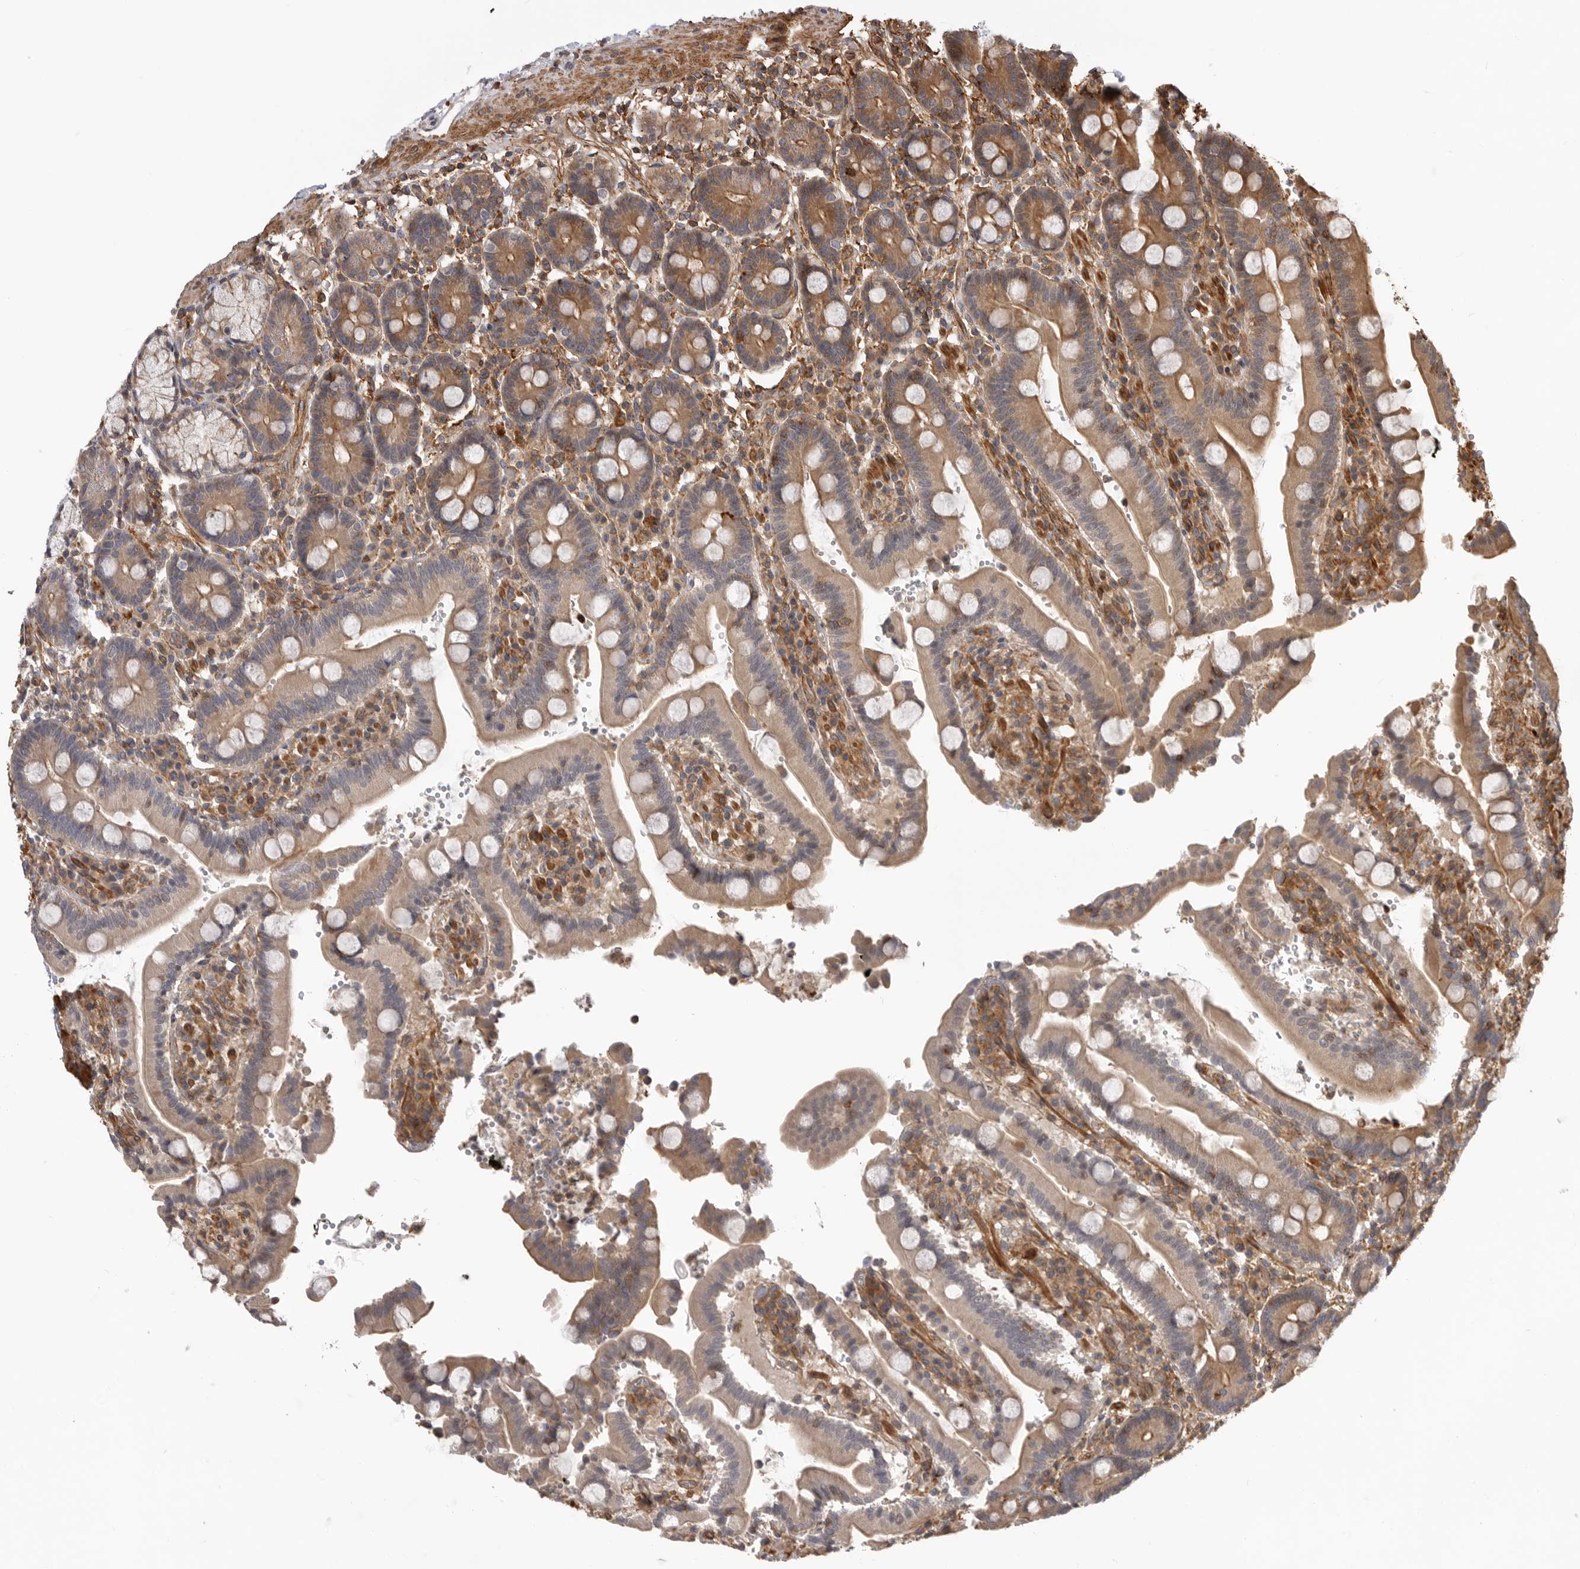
{"staining": {"intensity": "moderate", "quantity": "25%-75%", "location": "cytoplasmic/membranous"}, "tissue": "duodenum", "cell_type": "Glandular cells", "image_type": "normal", "snomed": [{"axis": "morphology", "description": "Normal tissue, NOS"}, {"axis": "topography", "description": "Small intestine, NOS"}], "caption": "IHC (DAB) staining of unremarkable human duodenum exhibits moderate cytoplasmic/membranous protein expression in about 25%-75% of glandular cells. The staining was performed using DAB (3,3'-diaminobenzidine) to visualize the protein expression in brown, while the nuclei were stained in blue with hematoxylin (Magnification: 20x).", "gene": "TRIM56", "patient": {"sex": "female", "age": 71}}